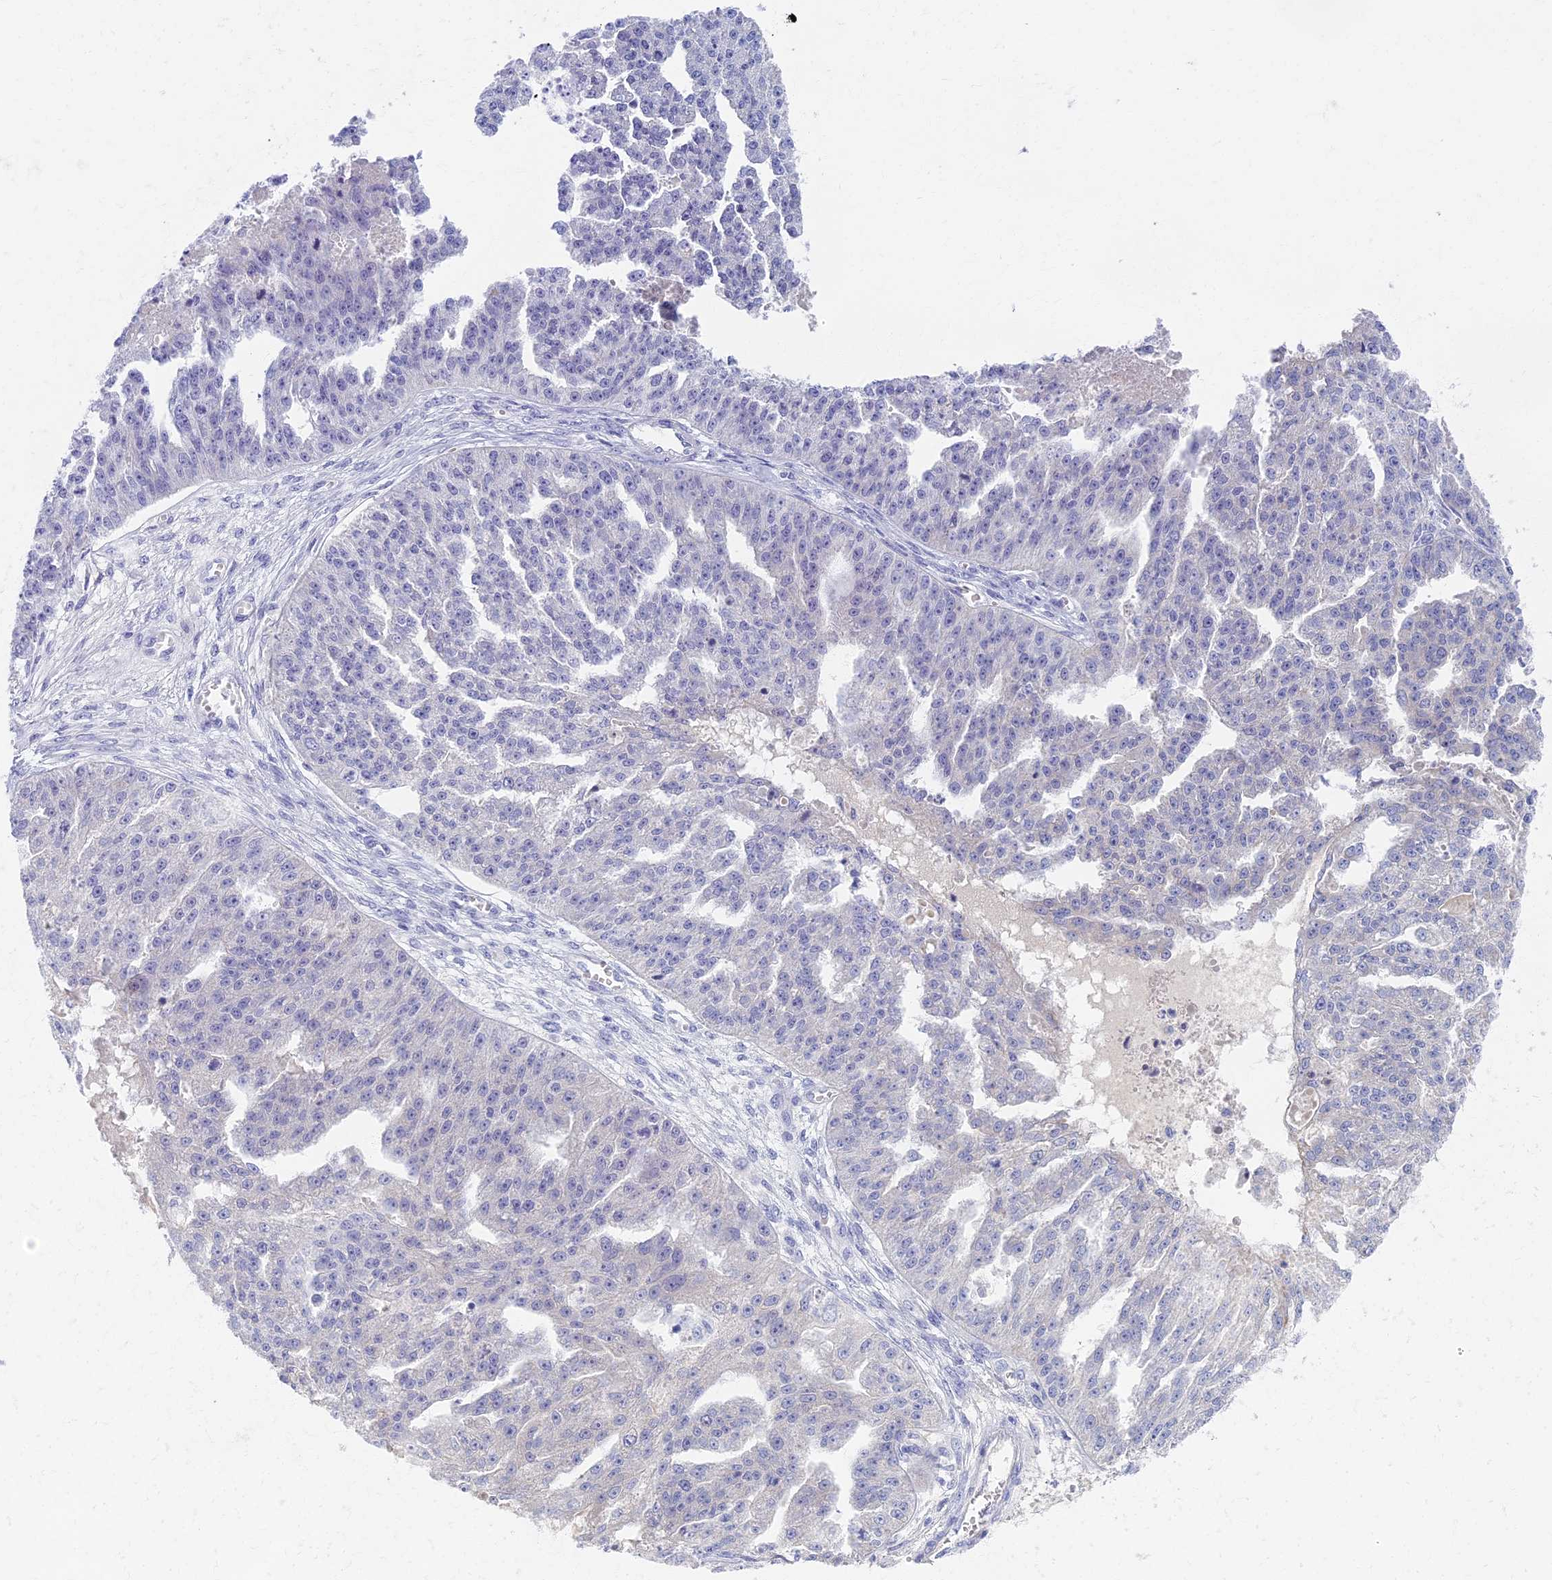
{"staining": {"intensity": "negative", "quantity": "none", "location": "none"}, "tissue": "ovarian cancer", "cell_type": "Tumor cells", "image_type": "cancer", "snomed": [{"axis": "morphology", "description": "Cystadenocarcinoma, serous, NOS"}, {"axis": "topography", "description": "Ovary"}], "caption": "Immunohistochemical staining of ovarian cancer exhibits no significant positivity in tumor cells.", "gene": "AP4E1", "patient": {"sex": "female", "age": 58}}